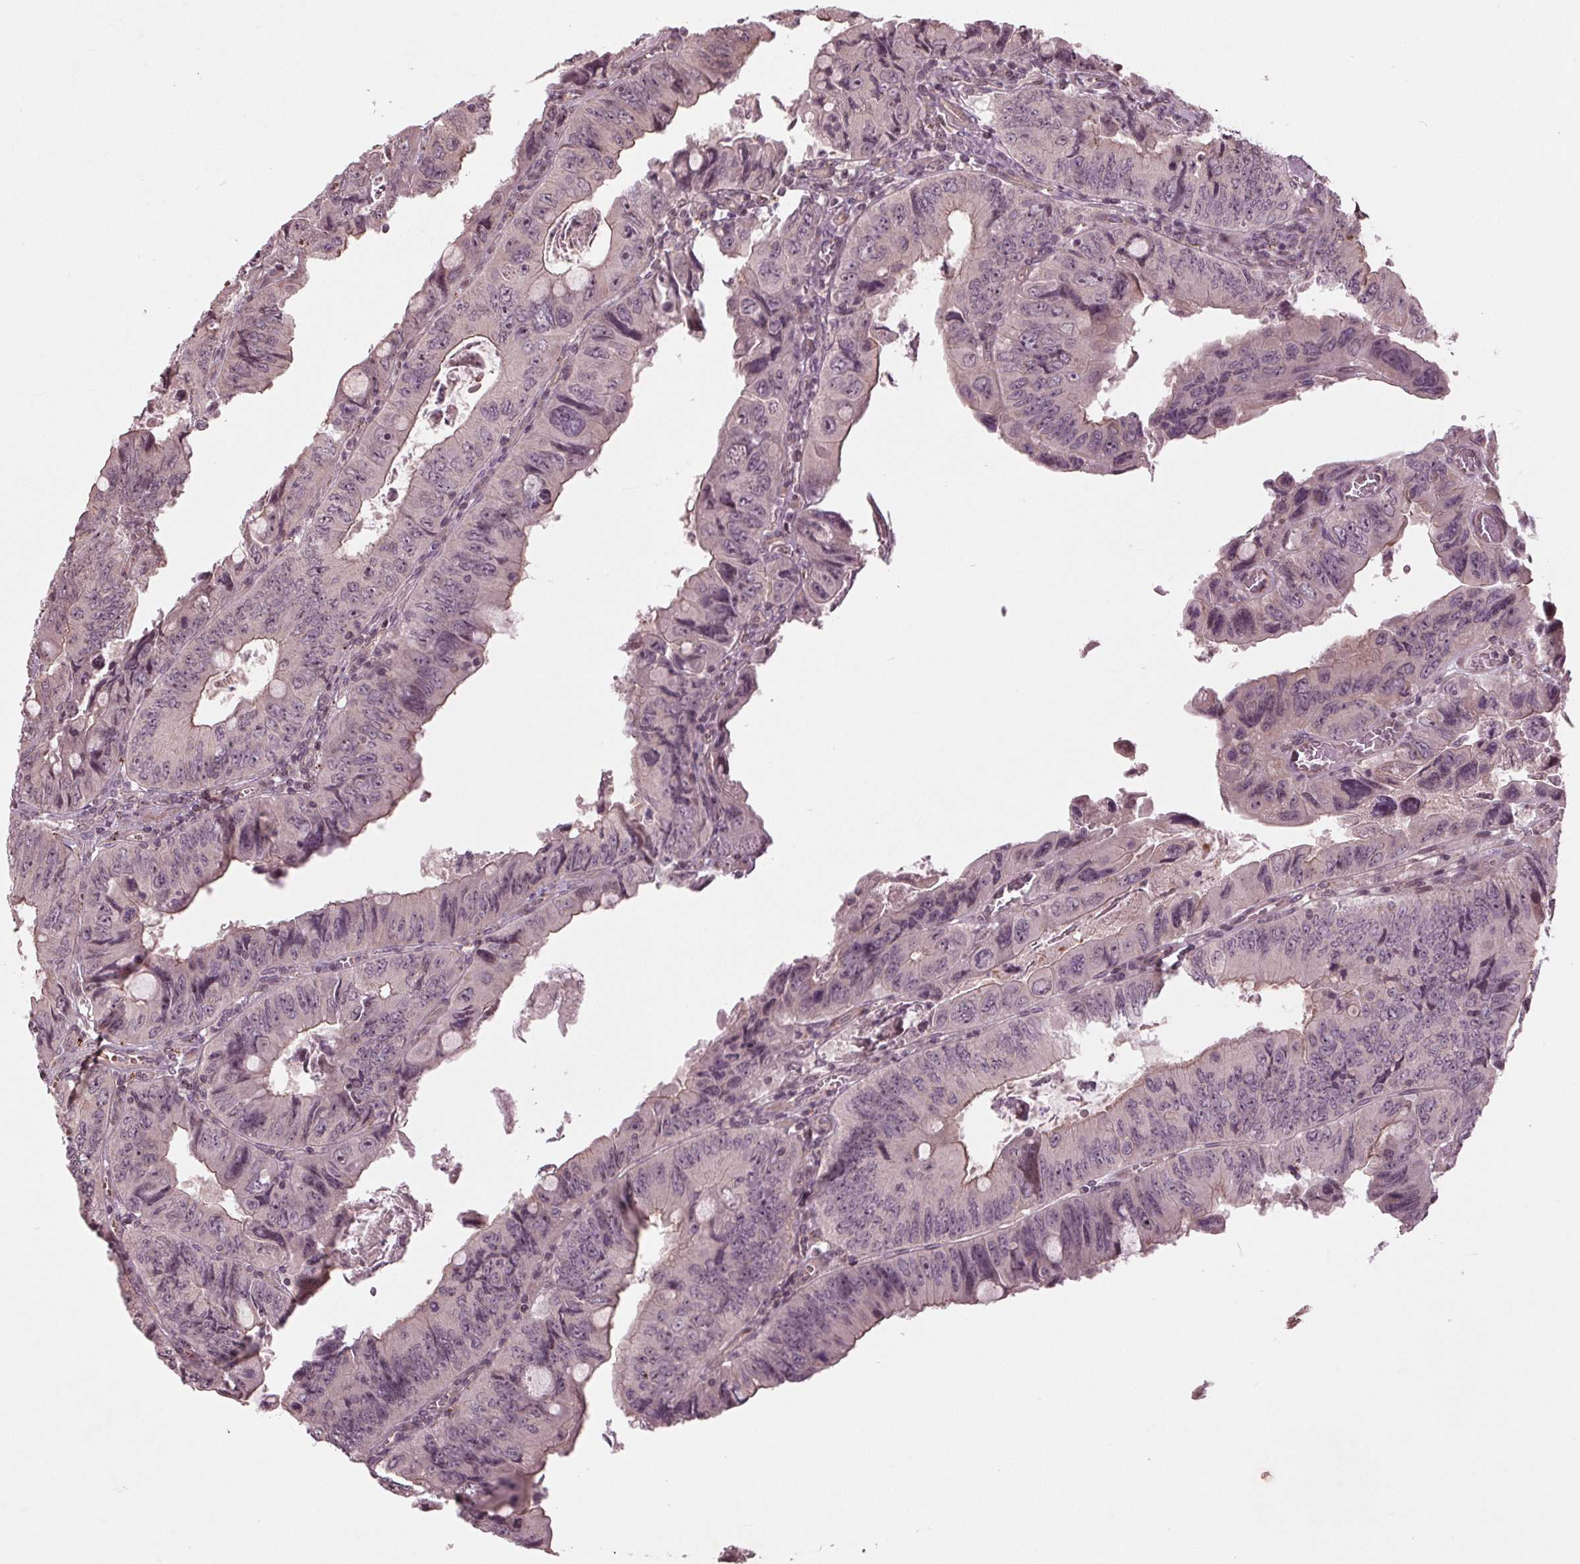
{"staining": {"intensity": "negative", "quantity": "none", "location": "none"}, "tissue": "colorectal cancer", "cell_type": "Tumor cells", "image_type": "cancer", "snomed": [{"axis": "morphology", "description": "Adenocarcinoma, NOS"}, {"axis": "topography", "description": "Colon"}], "caption": "Immunohistochemistry of adenocarcinoma (colorectal) reveals no positivity in tumor cells.", "gene": "CDKL4", "patient": {"sex": "female", "age": 84}}